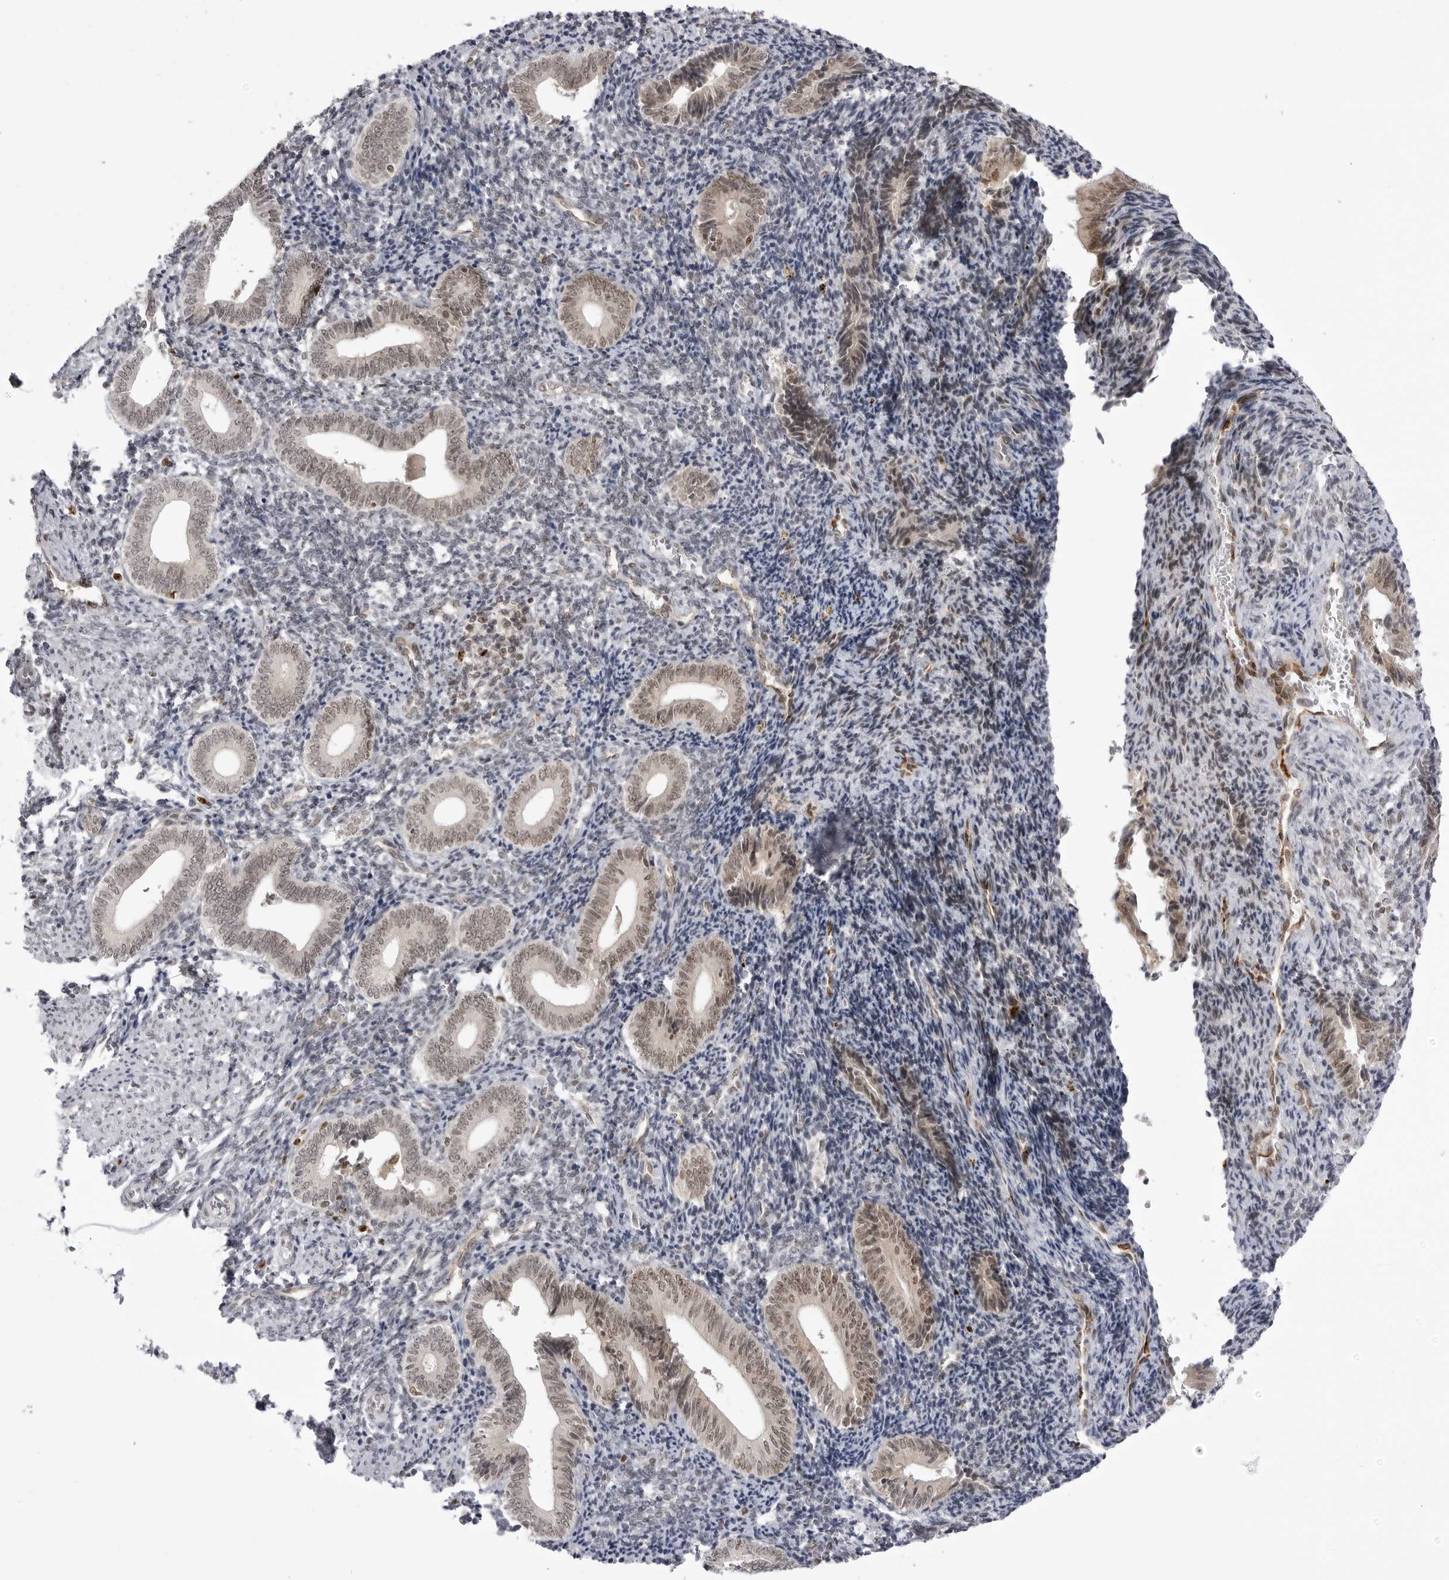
{"staining": {"intensity": "weak", "quantity": "<25%", "location": "nuclear"}, "tissue": "endometrium", "cell_type": "Cells in endometrial stroma", "image_type": "normal", "snomed": [{"axis": "morphology", "description": "Normal tissue, NOS"}, {"axis": "topography", "description": "Uterus"}, {"axis": "topography", "description": "Endometrium"}], "caption": "Immunohistochemistry (IHC) of normal endometrium reveals no expression in cells in endometrial stroma.", "gene": "PTK2B", "patient": {"sex": "female", "age": 33}}